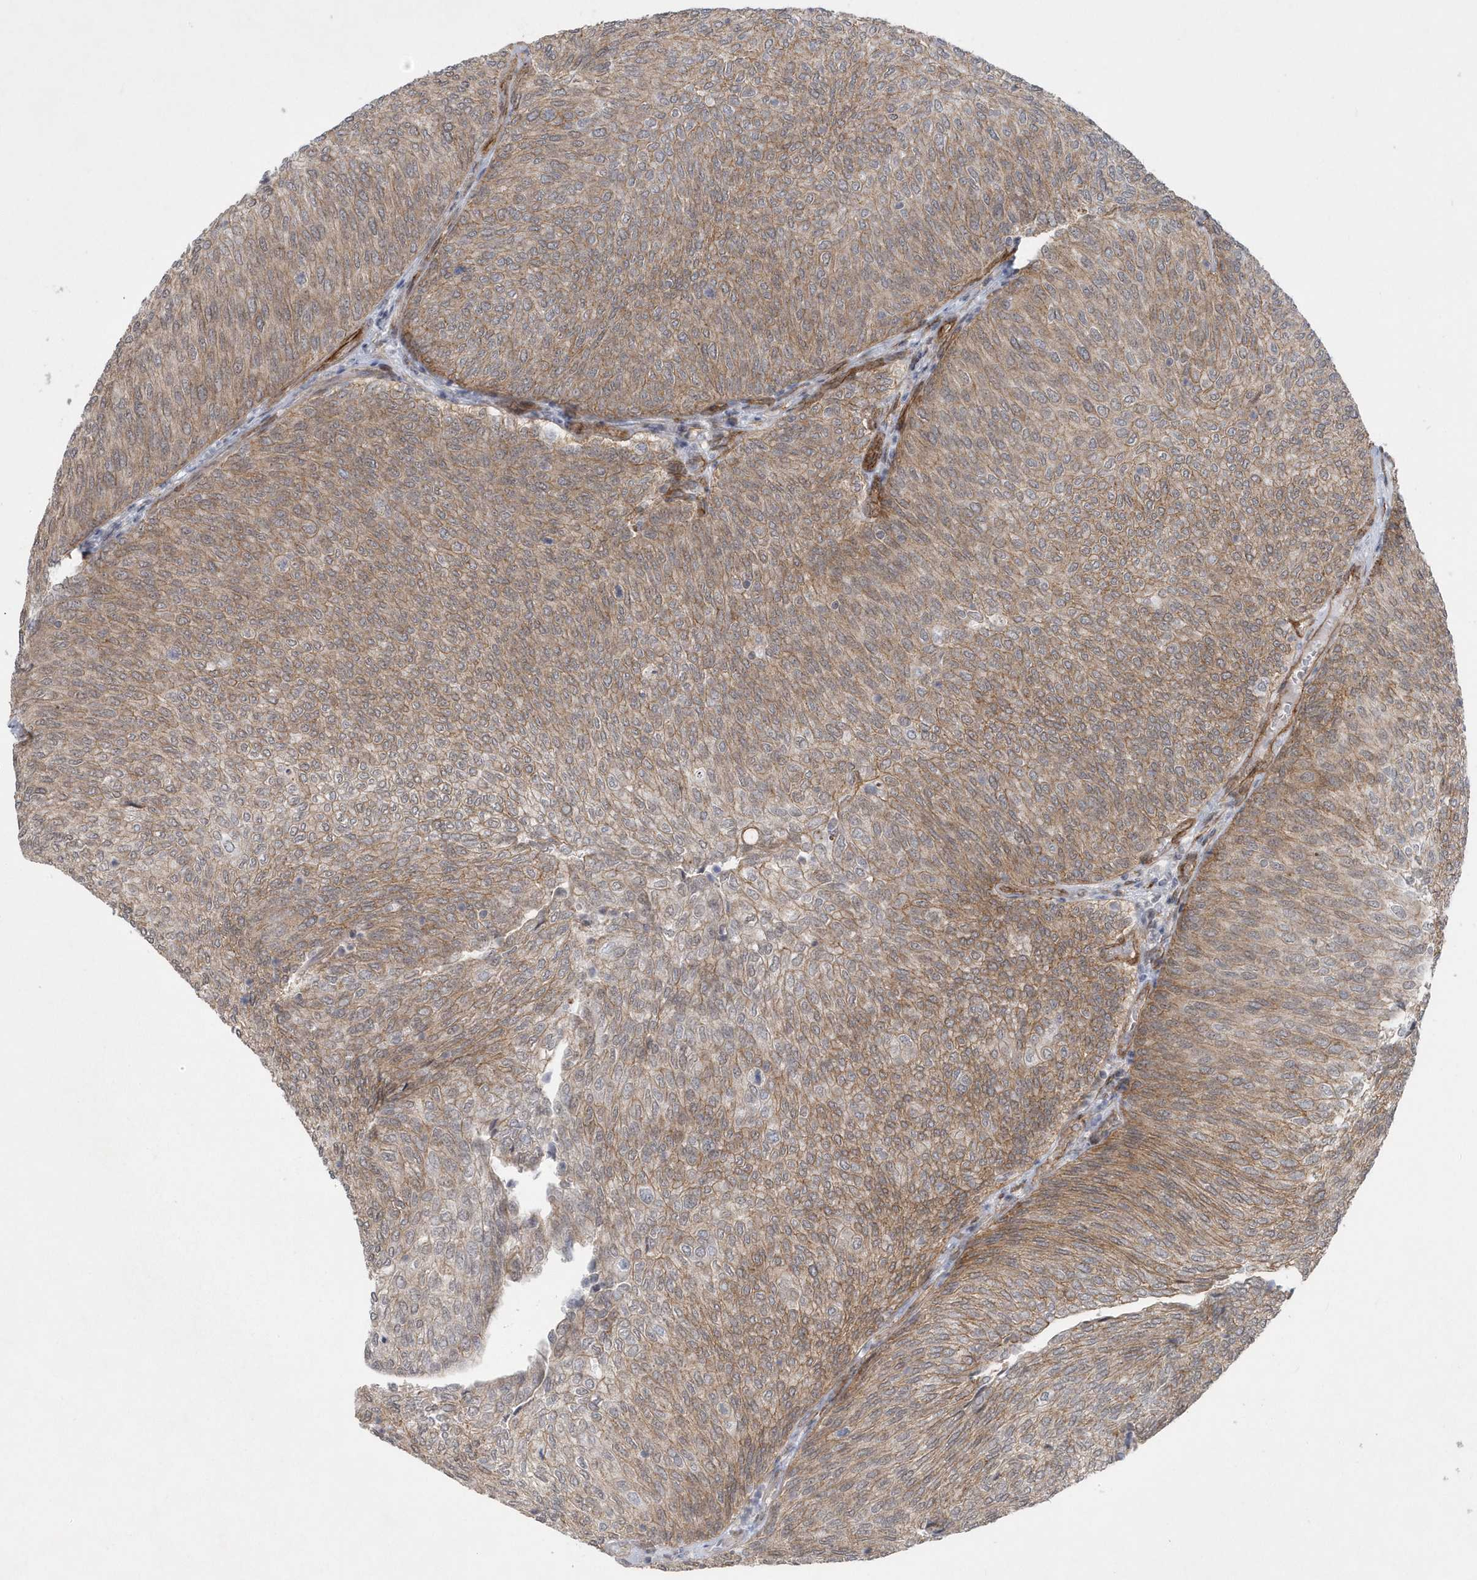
{"staining": {"intensity": "weak", "quantity": ">75%", "location": "cytoplasmic/membranous"}, "tissue": "urothelial cancer", "cell_type": "Tumor cells", "image_type": "cancer", "snomed": [{"axis": "morphology", "description": "Urothelial carcinoma, Low grade"}, {"axis": "topography", "description": "Urinary bladder"}], "caption": "The histopathology image shows immunohistochemical staining of urothelial cancer. There is weak cytoplasmic/membranous expression is identified in approximately >75% of tumor cells. The staining is performed using DAB (3,3'-diaminobenzidine) brown chromogen to label protein expression. The nuclei are counter-stained blue using hematoxylin.", "gene": "RAI14", "patient": {"sex": "female", "age": 79}}